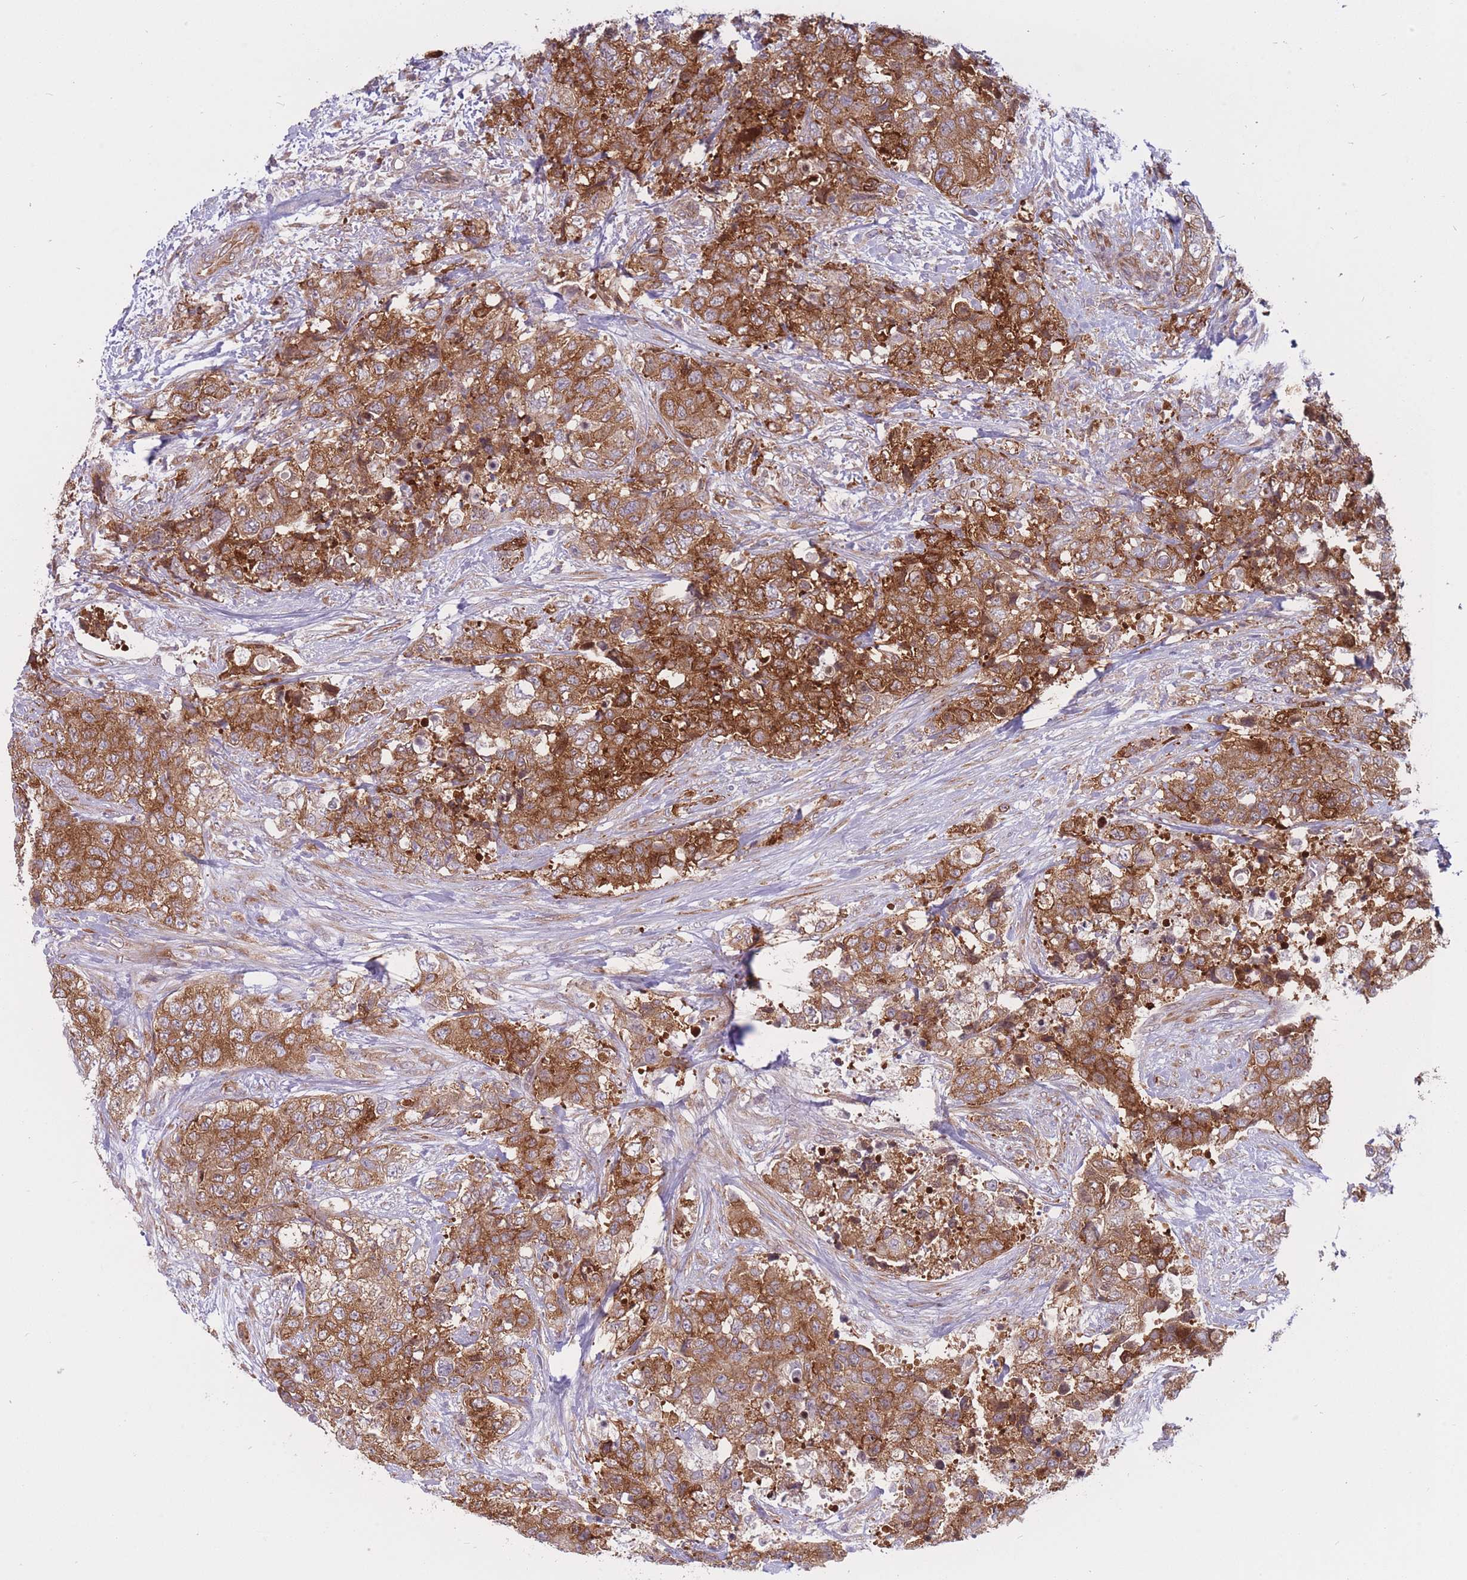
{"staining": {"intensity": "moderate", "quantity": ">75%", "location": "cytoplasmic/membranous"}, "tissue": "urothelial cancer", "cell_type": "Tumor cells", "image_type": "cancer", "snomed": [{"axis": "morphology", "description": "Urothelial carcinoma, High grade"}, {"axis": "topography", "description": "Urinary bladder"}], "caption": "Immunohistochemistry histopathology image of neoplastic tissue: high-grade urothelial carcinoma stained using immunohistochemistry (IHC) reveals medium levels of moderate protein expression localized specifically in the cytoplasmic/membranous of tumor cells, appearing as a cytoplasmic/membranous brown color.", "gene": "CCDC124", "patient": {"sex": "female", "age": 78}}